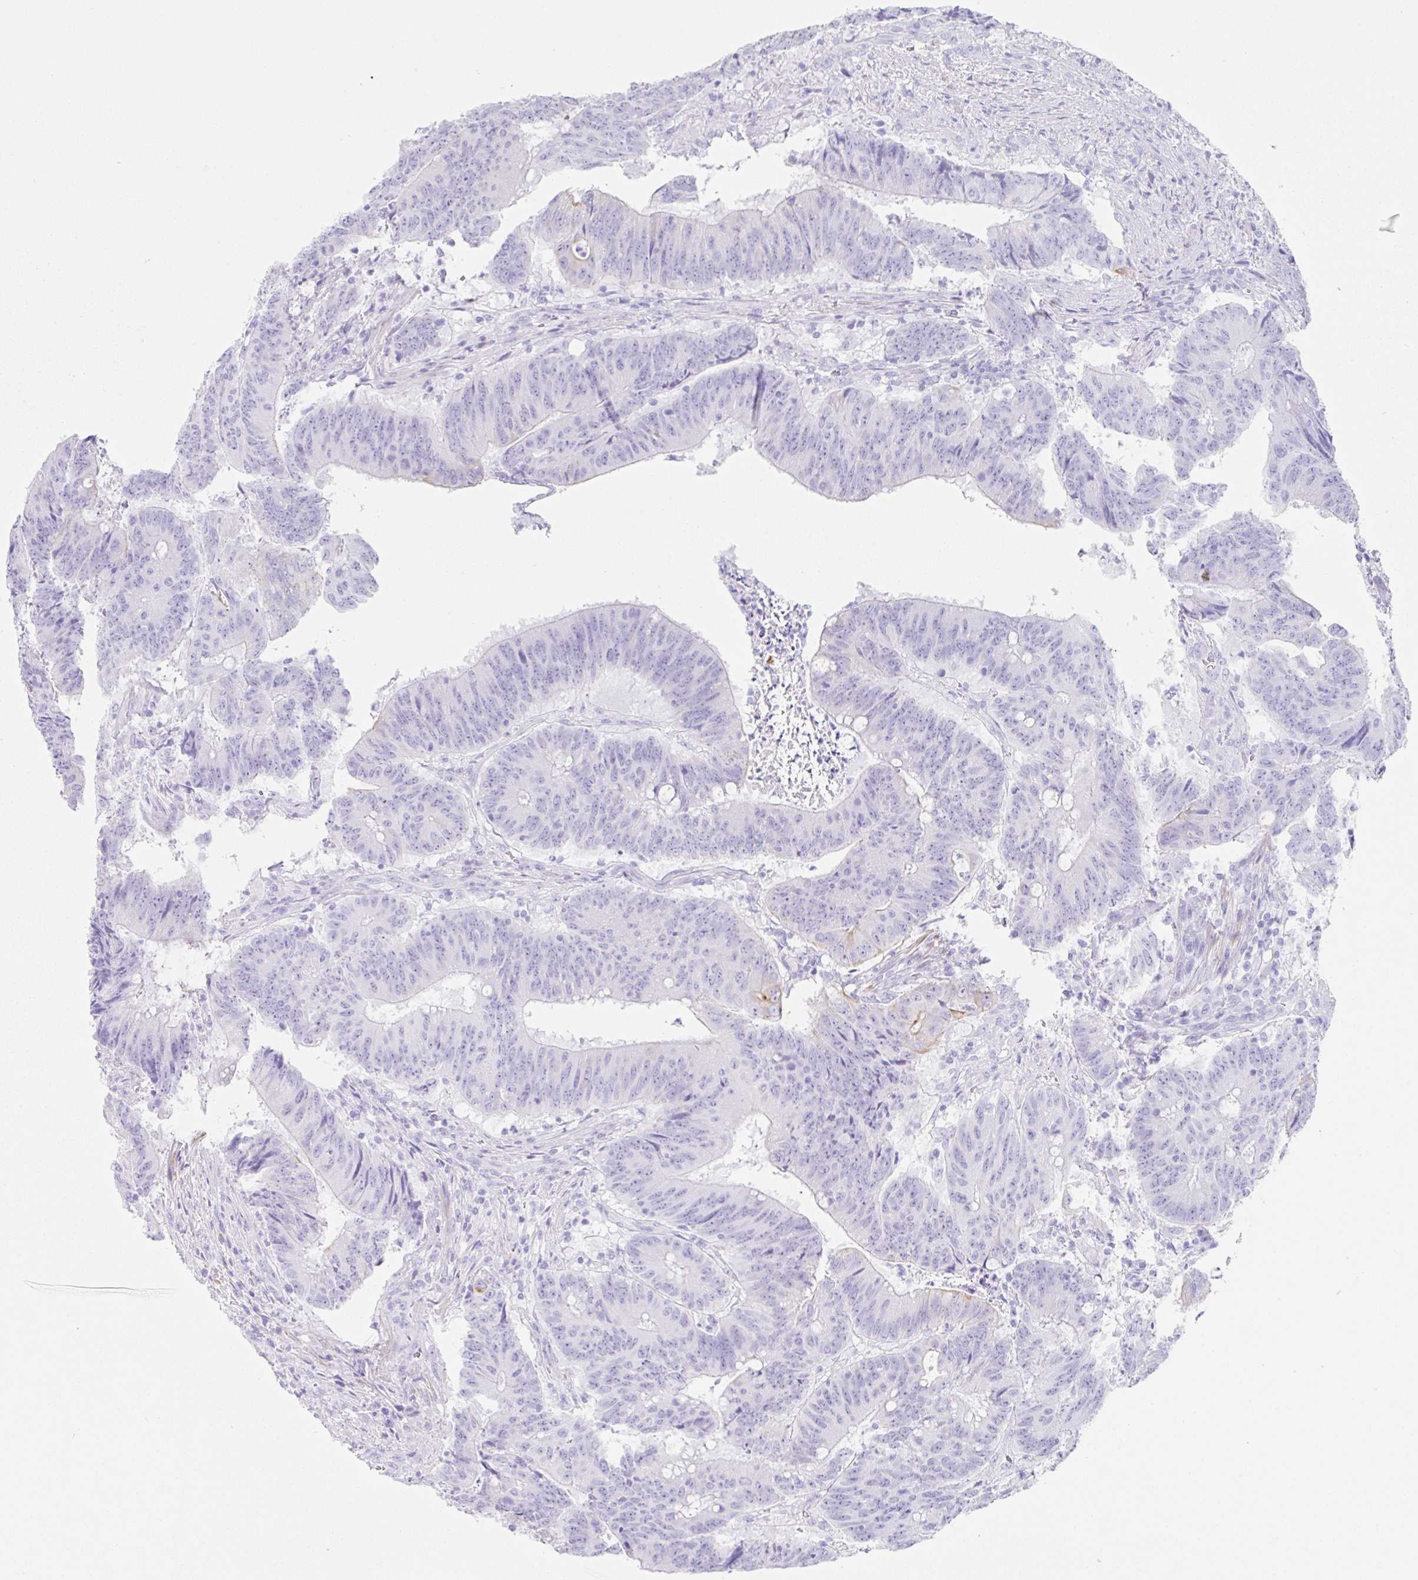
{"staining": {"intensity": "weak", "quantity": "<25%", "location": "cytoplasmic/membranous"}, "tissue": "colorectal cancer", "cell_type": "Tumor cells", "image_type": "cancer", "snomed": [{"axis": "morphology", "description": "Adenocarcinoma, NOS"}, {"axis": "topography", "description": "Colon"}], "caption": "IHC histopathology image of human colorectal cancer stained for a protein (brown), which displays no staining in tumor cells. The staining is performed using DAB brown chromogen with nuclei counter-stained in using hematoxylin.", "gene": "CLDND2", "patient": {"sex": "female", "age": 87}}